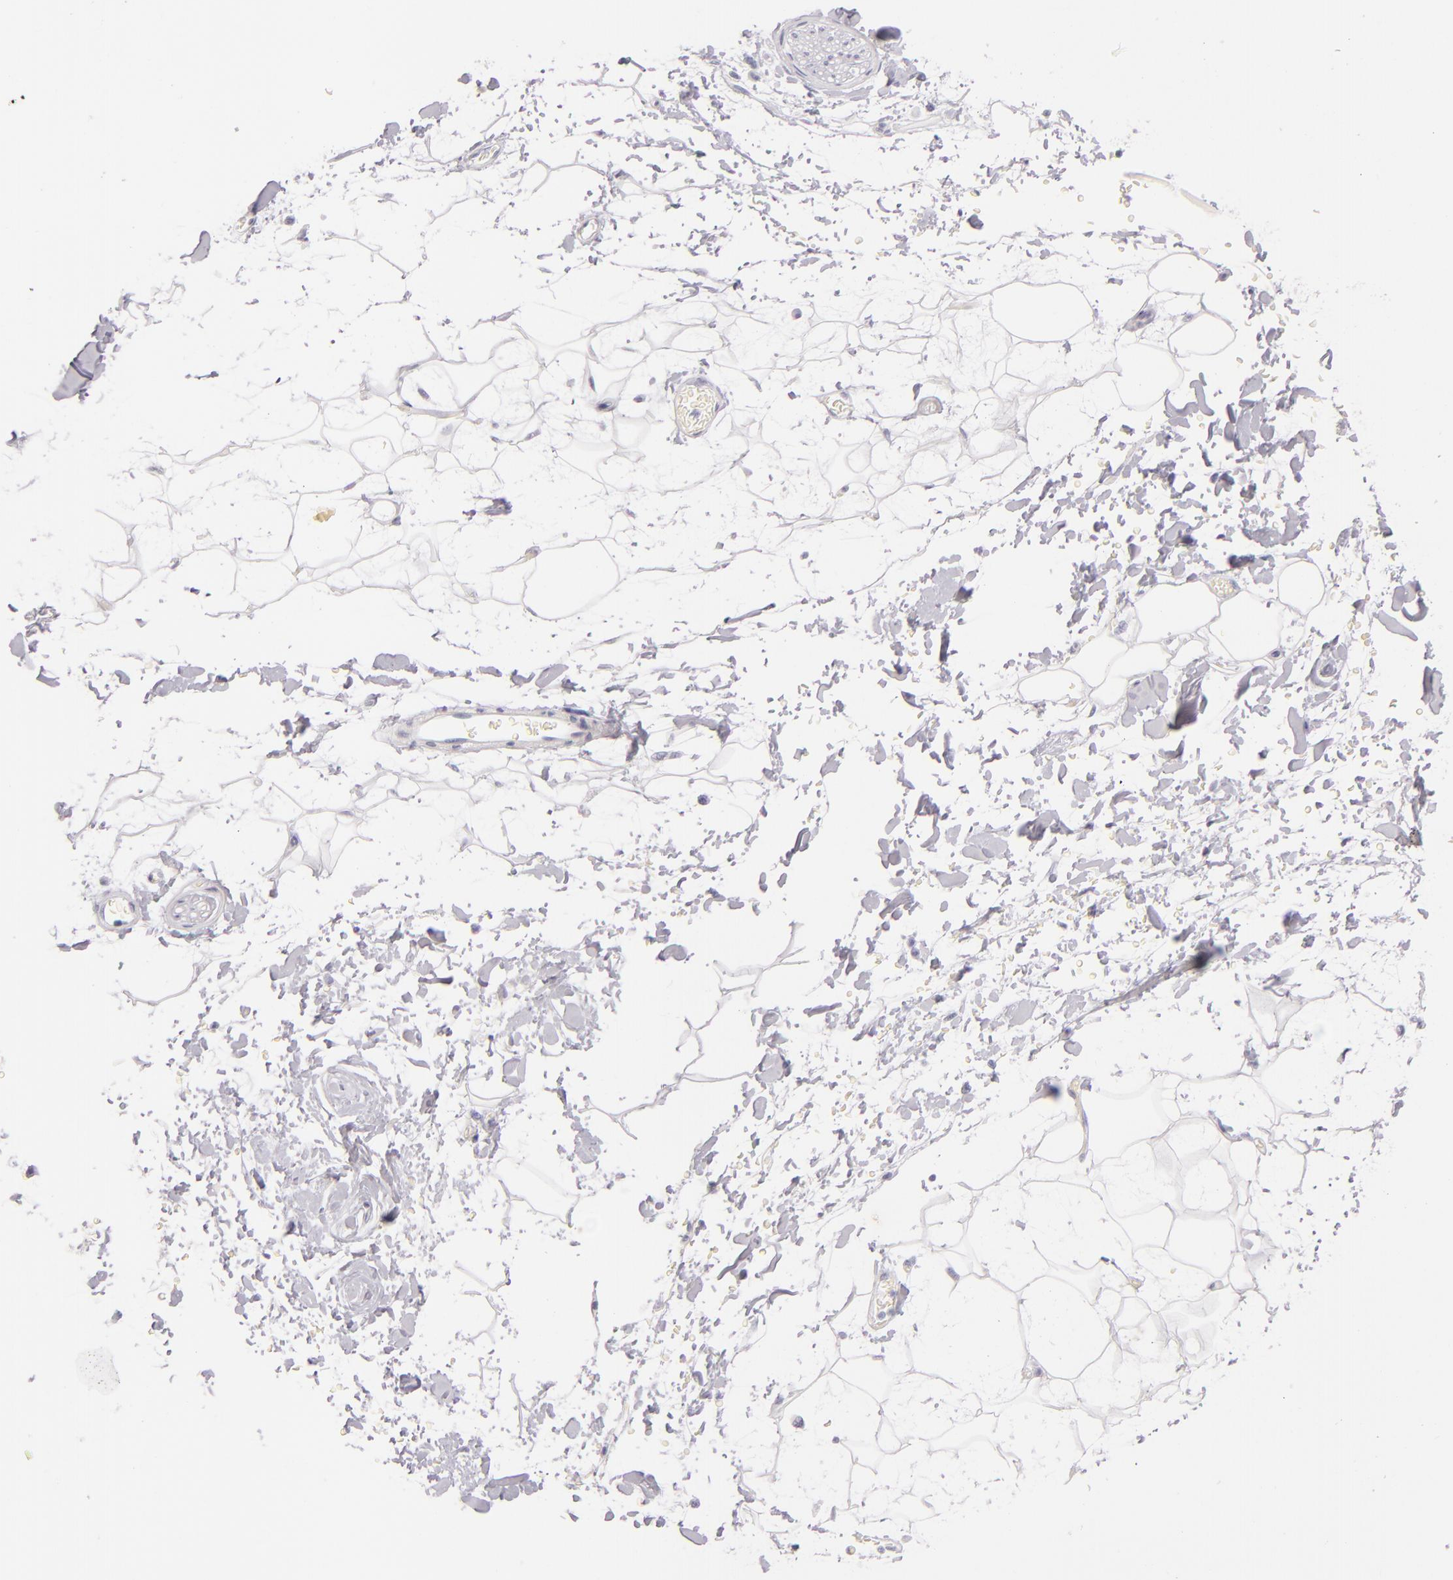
{"staining": {"intensity": "negative", "quantity": "none", "location": "none"}, "tissue": "adipose tissue", "cell_type": "Adipocytes", "image_type": "normal", "snomed": [{"axis": "morphology", "description": "Normal tissue, NOS"}, {"axis": "topography", "description": "Soft tissue"}], "caption": "IHC histopathology image of unremarkable adipose tissue: human adipose tissue stained with DAB (3,3'-diaminobenzidine) displays no significant protein positivity in adipocytes.", "gene": "FABP1", "patient": {"sex": "male", "age": 72}}